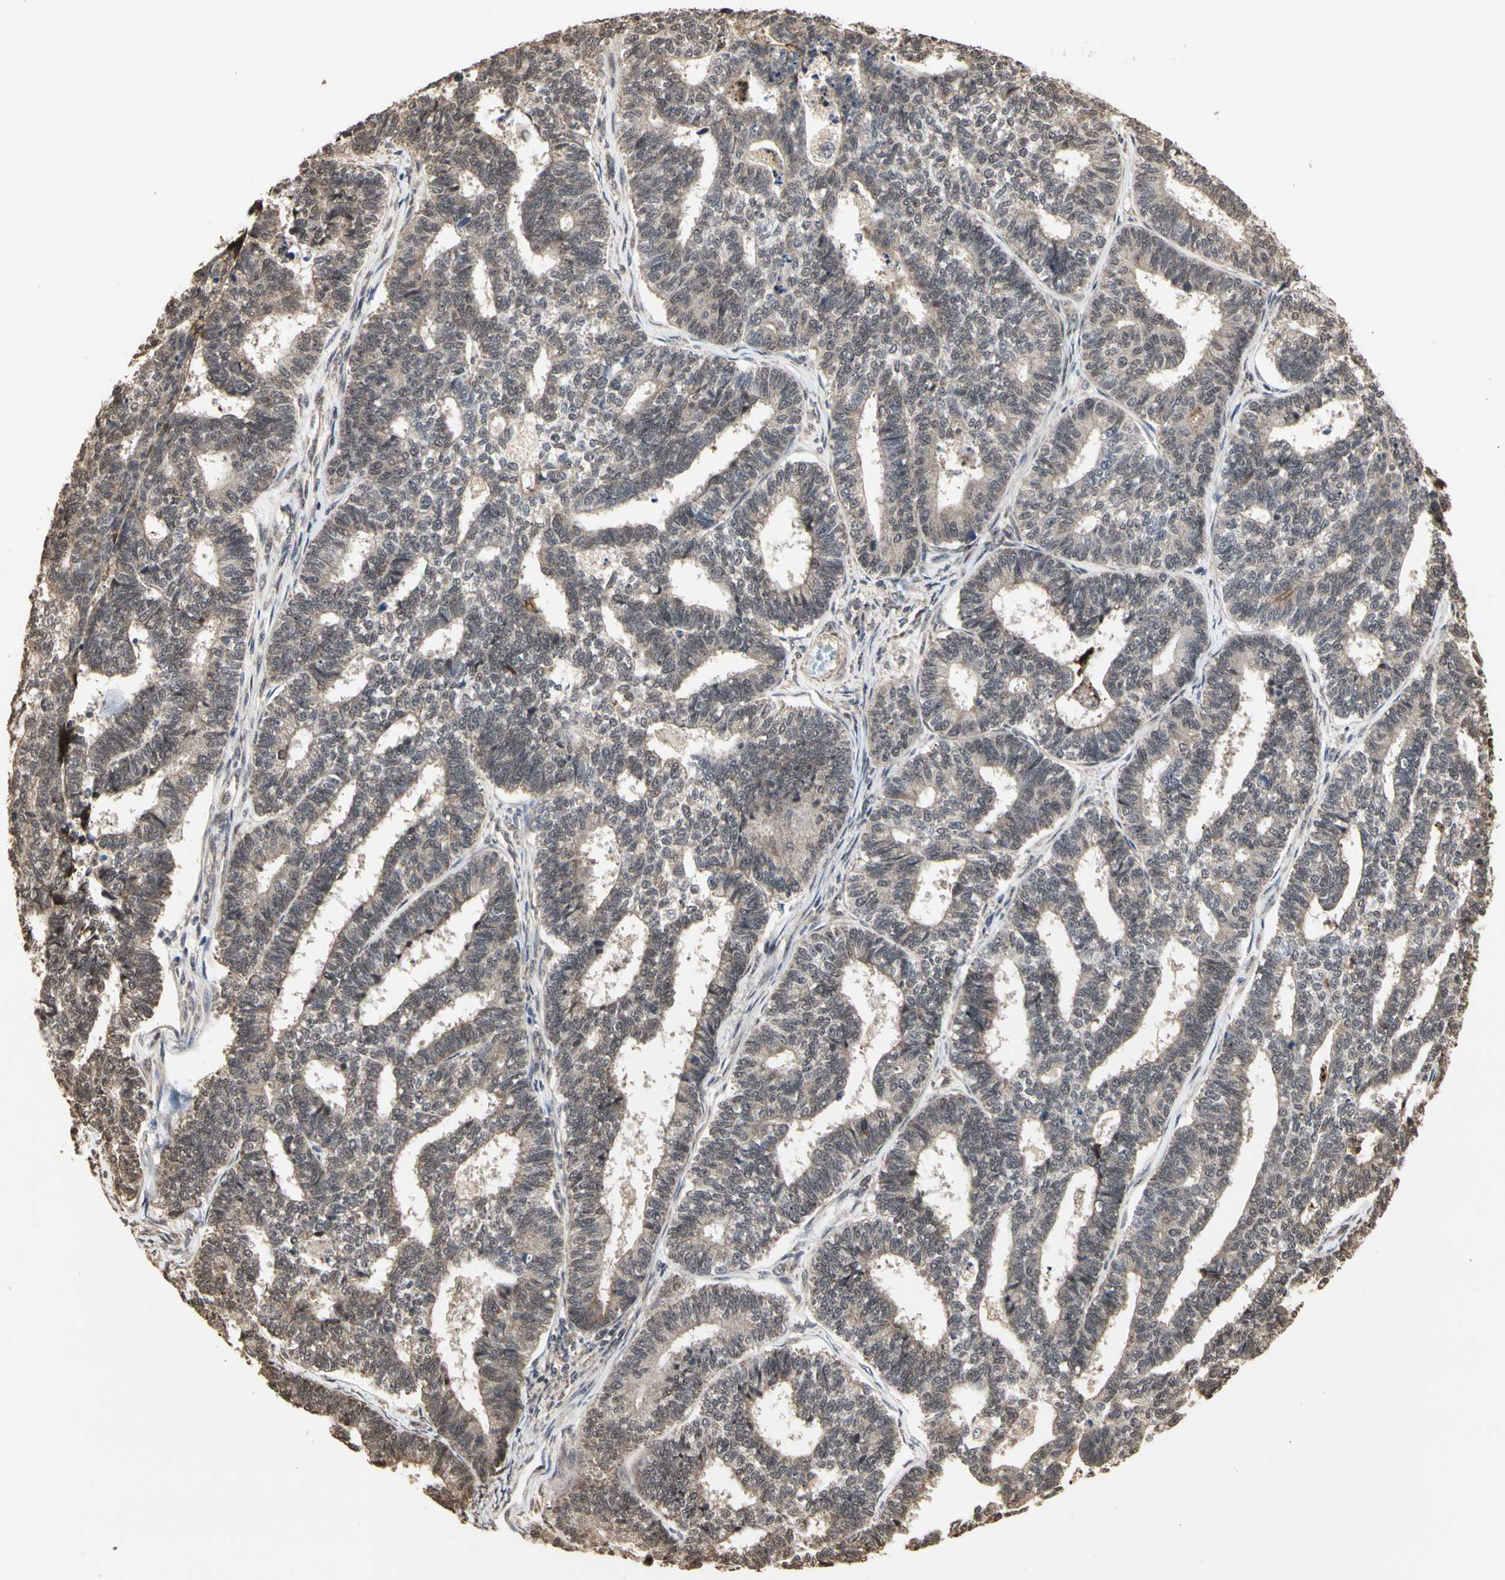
{"staining": {"intensity": "moderate", "quantity": ">75%", "location": "cytoplasmic/membranous"}, "tissue": "endometrial cancer", "cell_type": "Tumor cells", "image_type": "cancer", "snomed": [{"axis": "morphology", "description": "Adenocarcinoma, NOS"}, {"axis": "topography", "description": "Endometrium"}], "caption": "Protein analysis of adenocarcinoma (endometrial) tissue reveals moderate cytoplasmic/membranous expression in approximately >75% of tumor cells. (DAB IHC, brown staining for protein, blue staining for nuclei).", "gene": "TAOK1", "patient": {"sex": "female", "age": 70}}